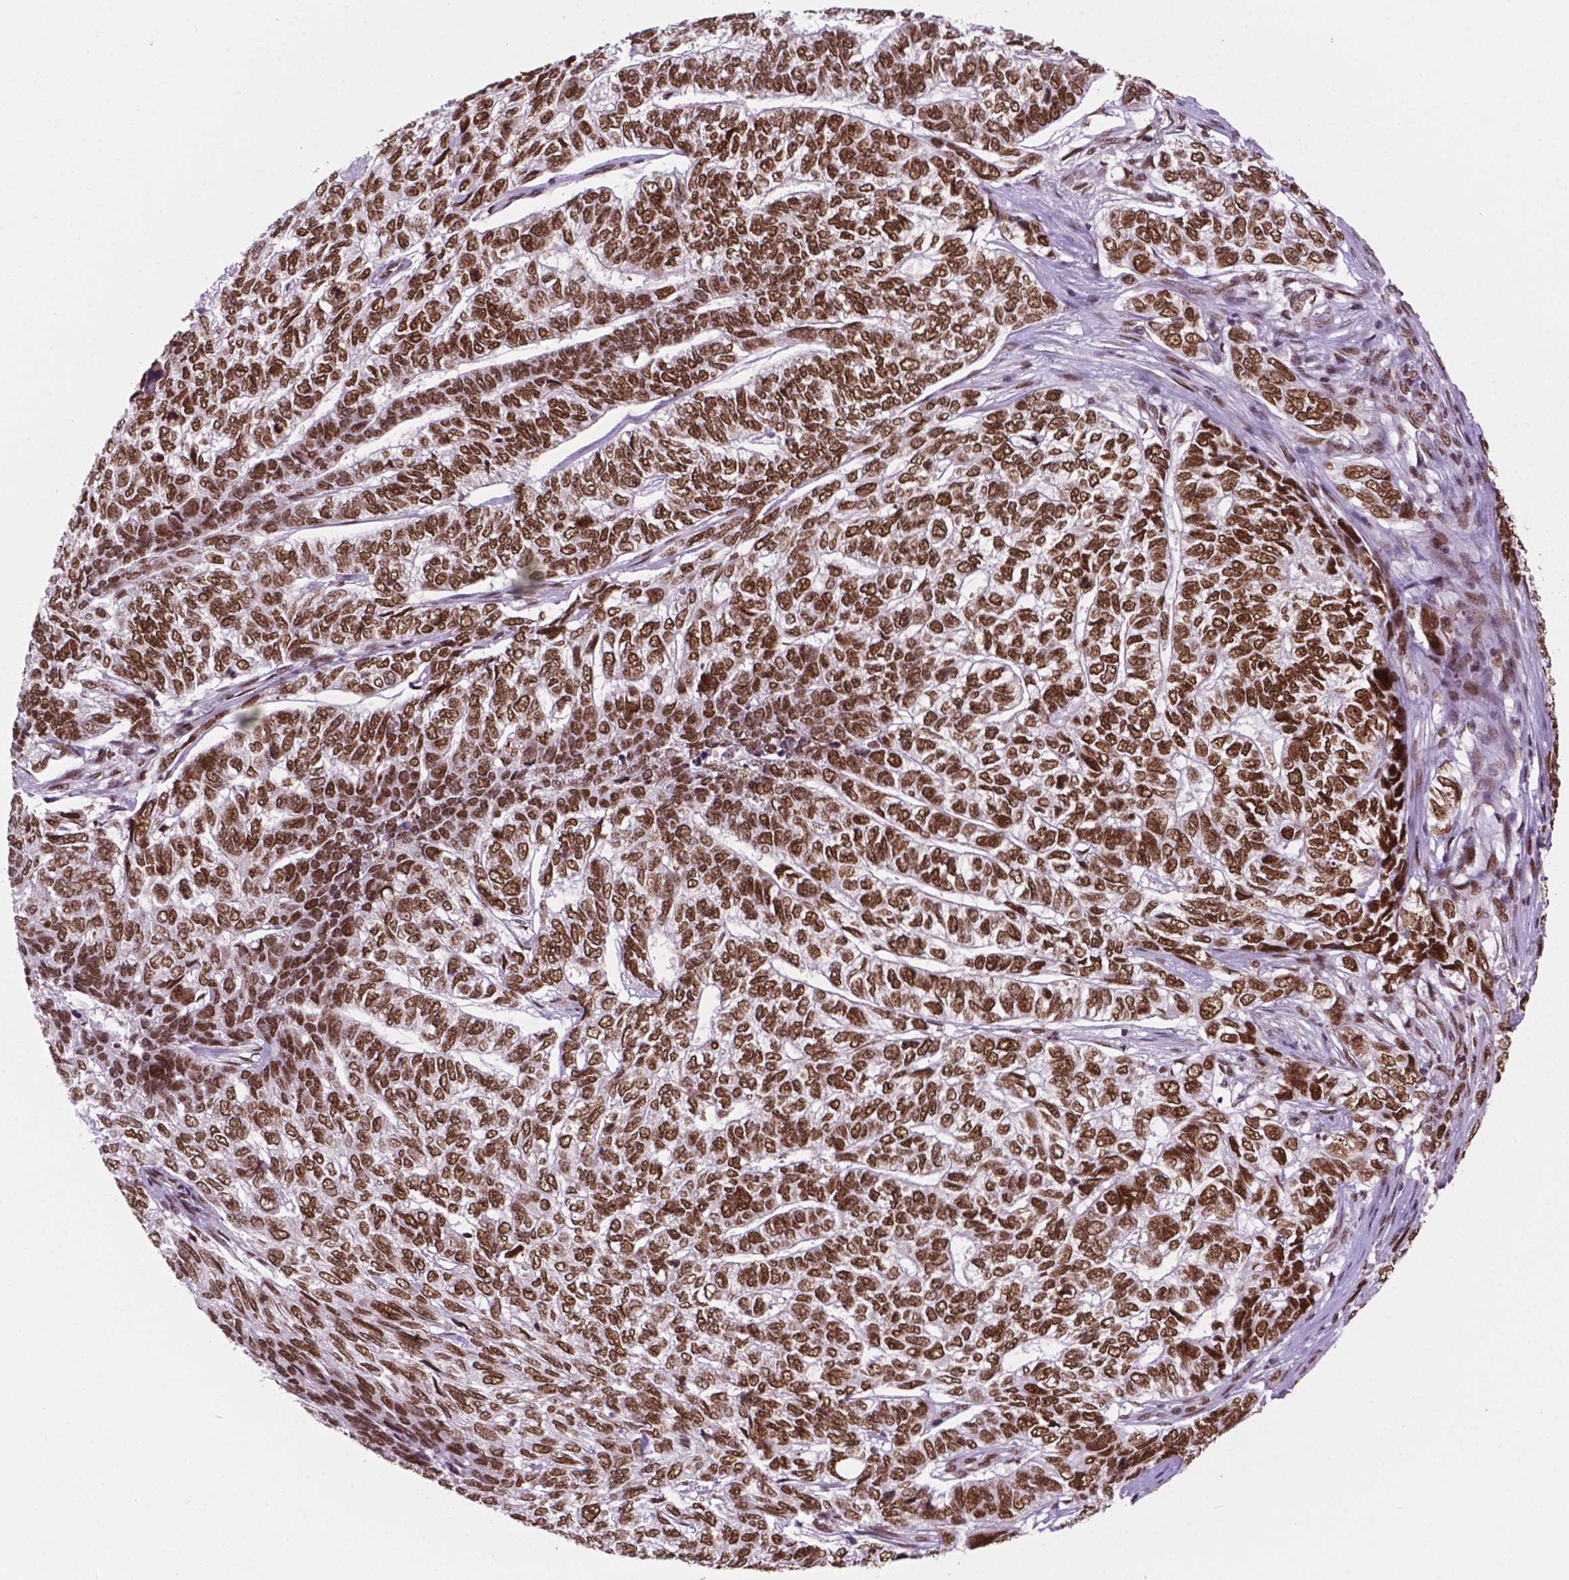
{"staining": {"intensity": "moderate", "quantity": "25%-75%", "location": "nuclear"}, "tissue": "skin cancer", "cell_type": "Tumor cells", "image_type": "cancer", "snomed": [{"axis": "morphology", "description": "Basal cell carcinoma"}, {"axis": "topography", "description": "Skin"}], "caption": "Basal cell carcinoma (skin) stained for a protein (brown) exhibits moderate nuclear positive expression in approximately 25%-75% of tumor cells.", "gene": "MLH1", "patient": {"sex": "female", "age": 65}}